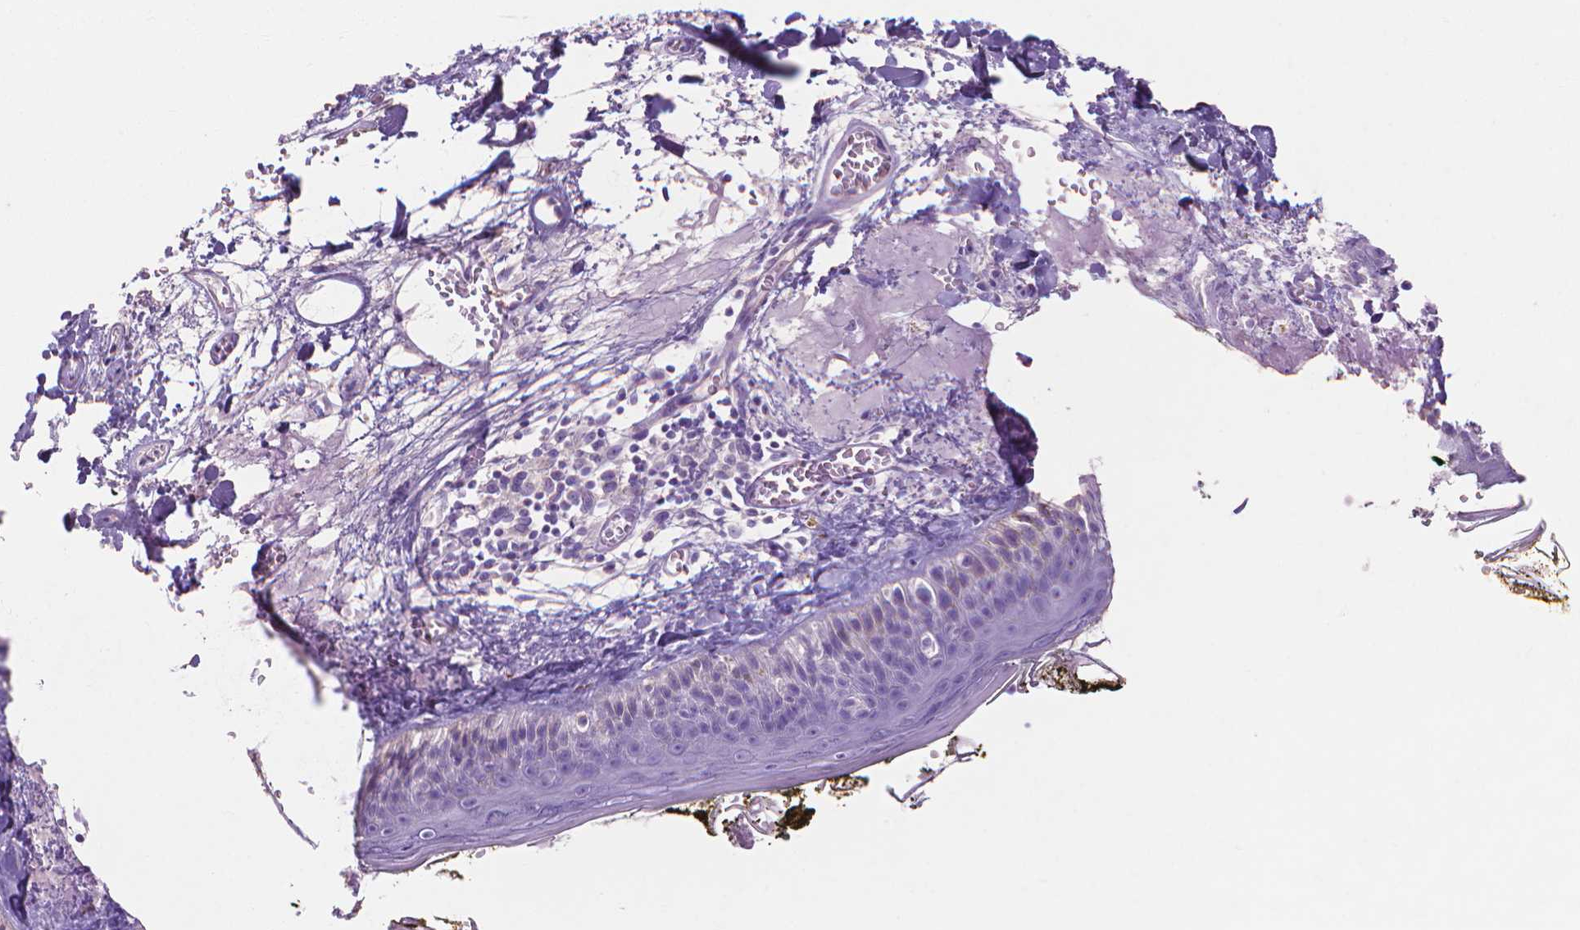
{"staining": {"intensity": "negative", "quantity": "none", "location": "none"}, "tissue": "skin", "cell_type": "Fibroblasts", "image_type": "normal", "snomed": [{"axis": "morphology", "description": "Normal tissue, NOS"}, {"axis": "topography", "description": "Skin"}], "caption": "Immunohistochemistry (IHC) of normal skin exhibits no expression in fibroblasts.", "gene": "MBLAC1", "patient": {"sex": "male", "age": 76}}